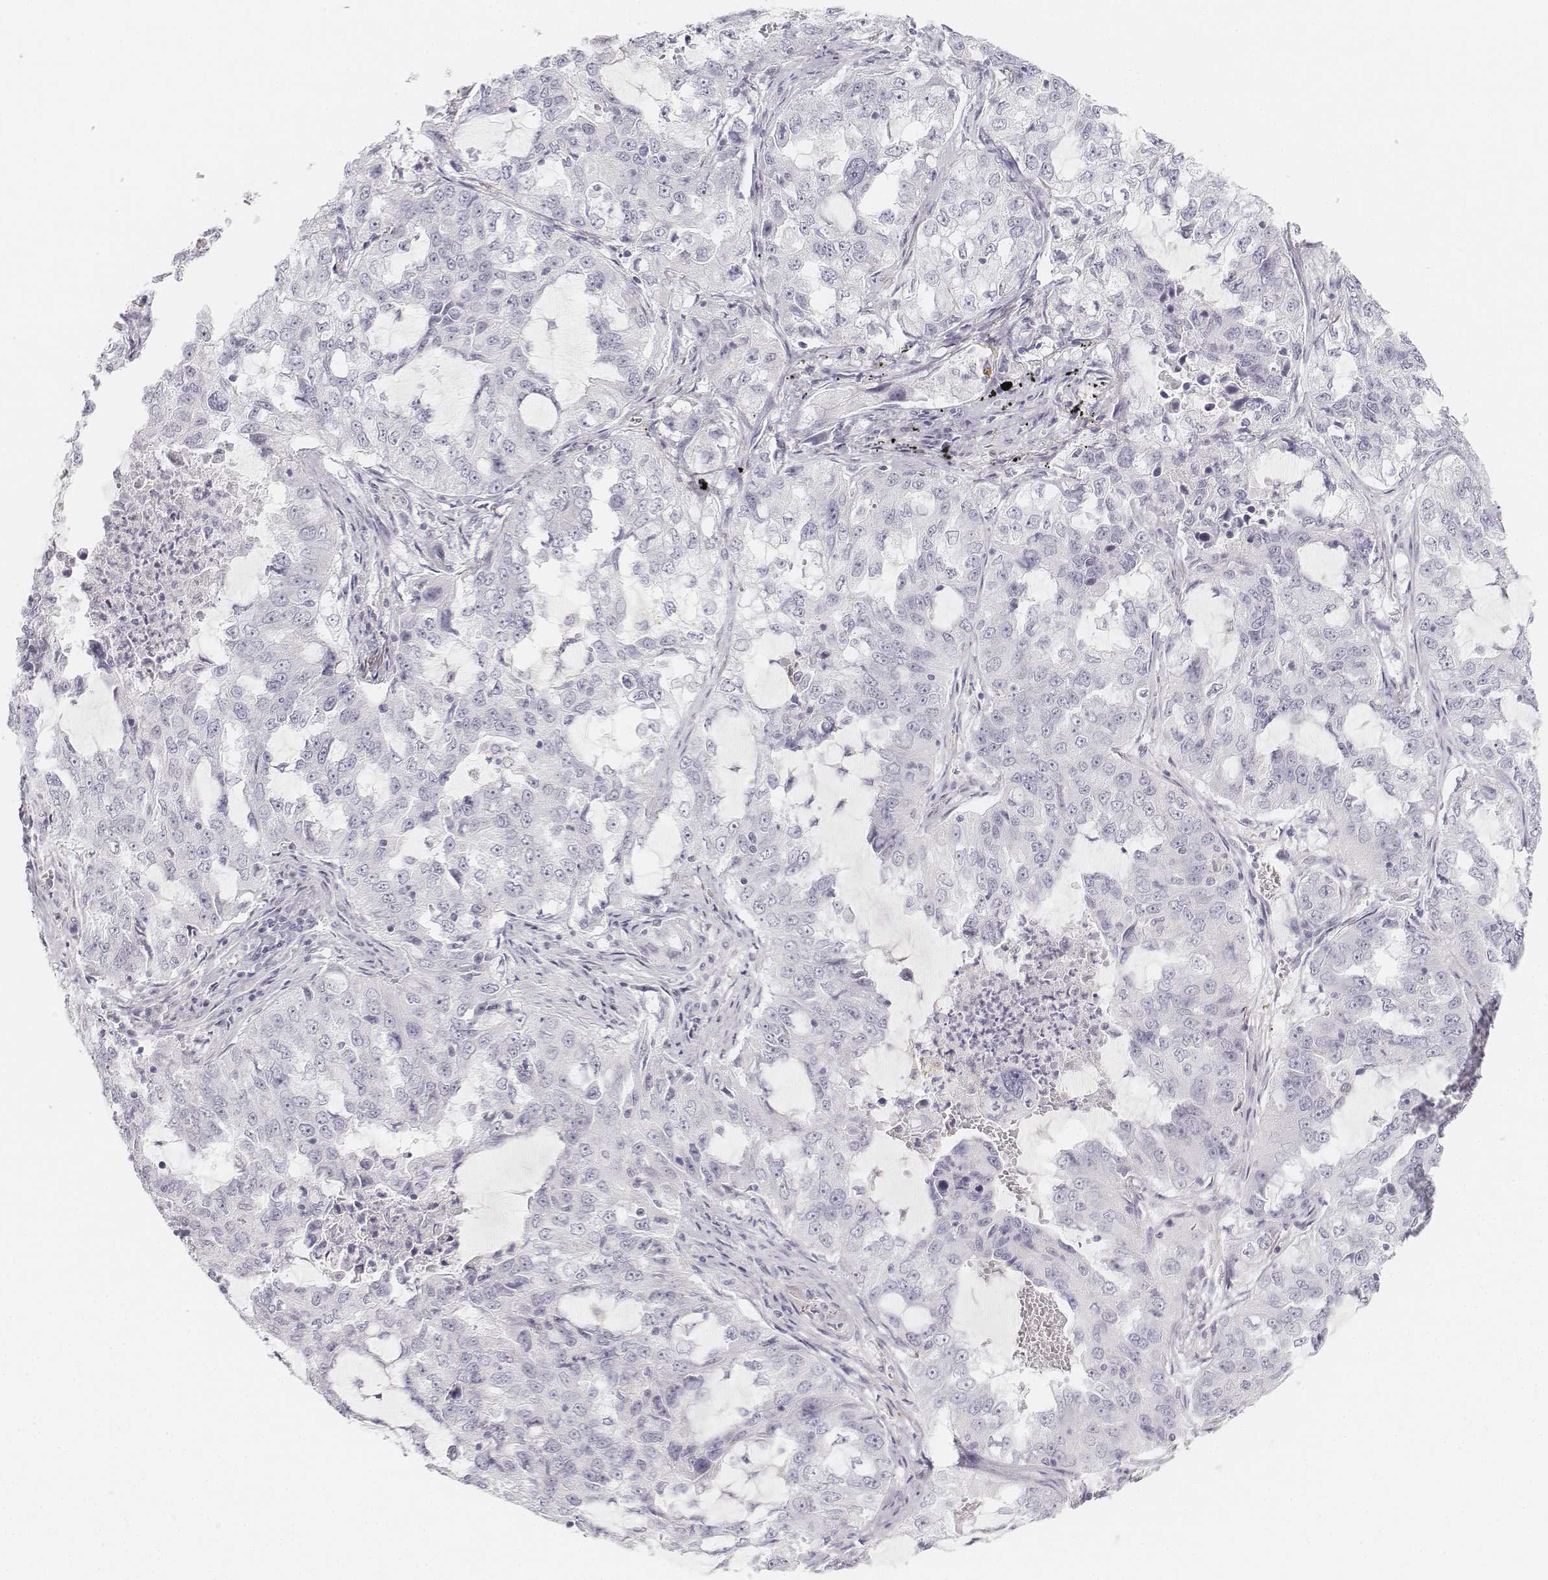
{"staining": {"intensity": "negative", "quantity": "none", "location": "none"}, "tissue": "lung cancer", "cell_type": "Tumor cells", "image_type": "cancer", "snomed": [{"axis": "morphology", "description": "Adenocarcinoma, NOS"}, {"axis": "topography", "description": "Lung"}], "caption": "Lung adenocarcinoma was stained to show a protein in brown. There is no significant staining in tumor cells.", "gene": "KRT25", "patient": {"sex": "female", "age": 61}}